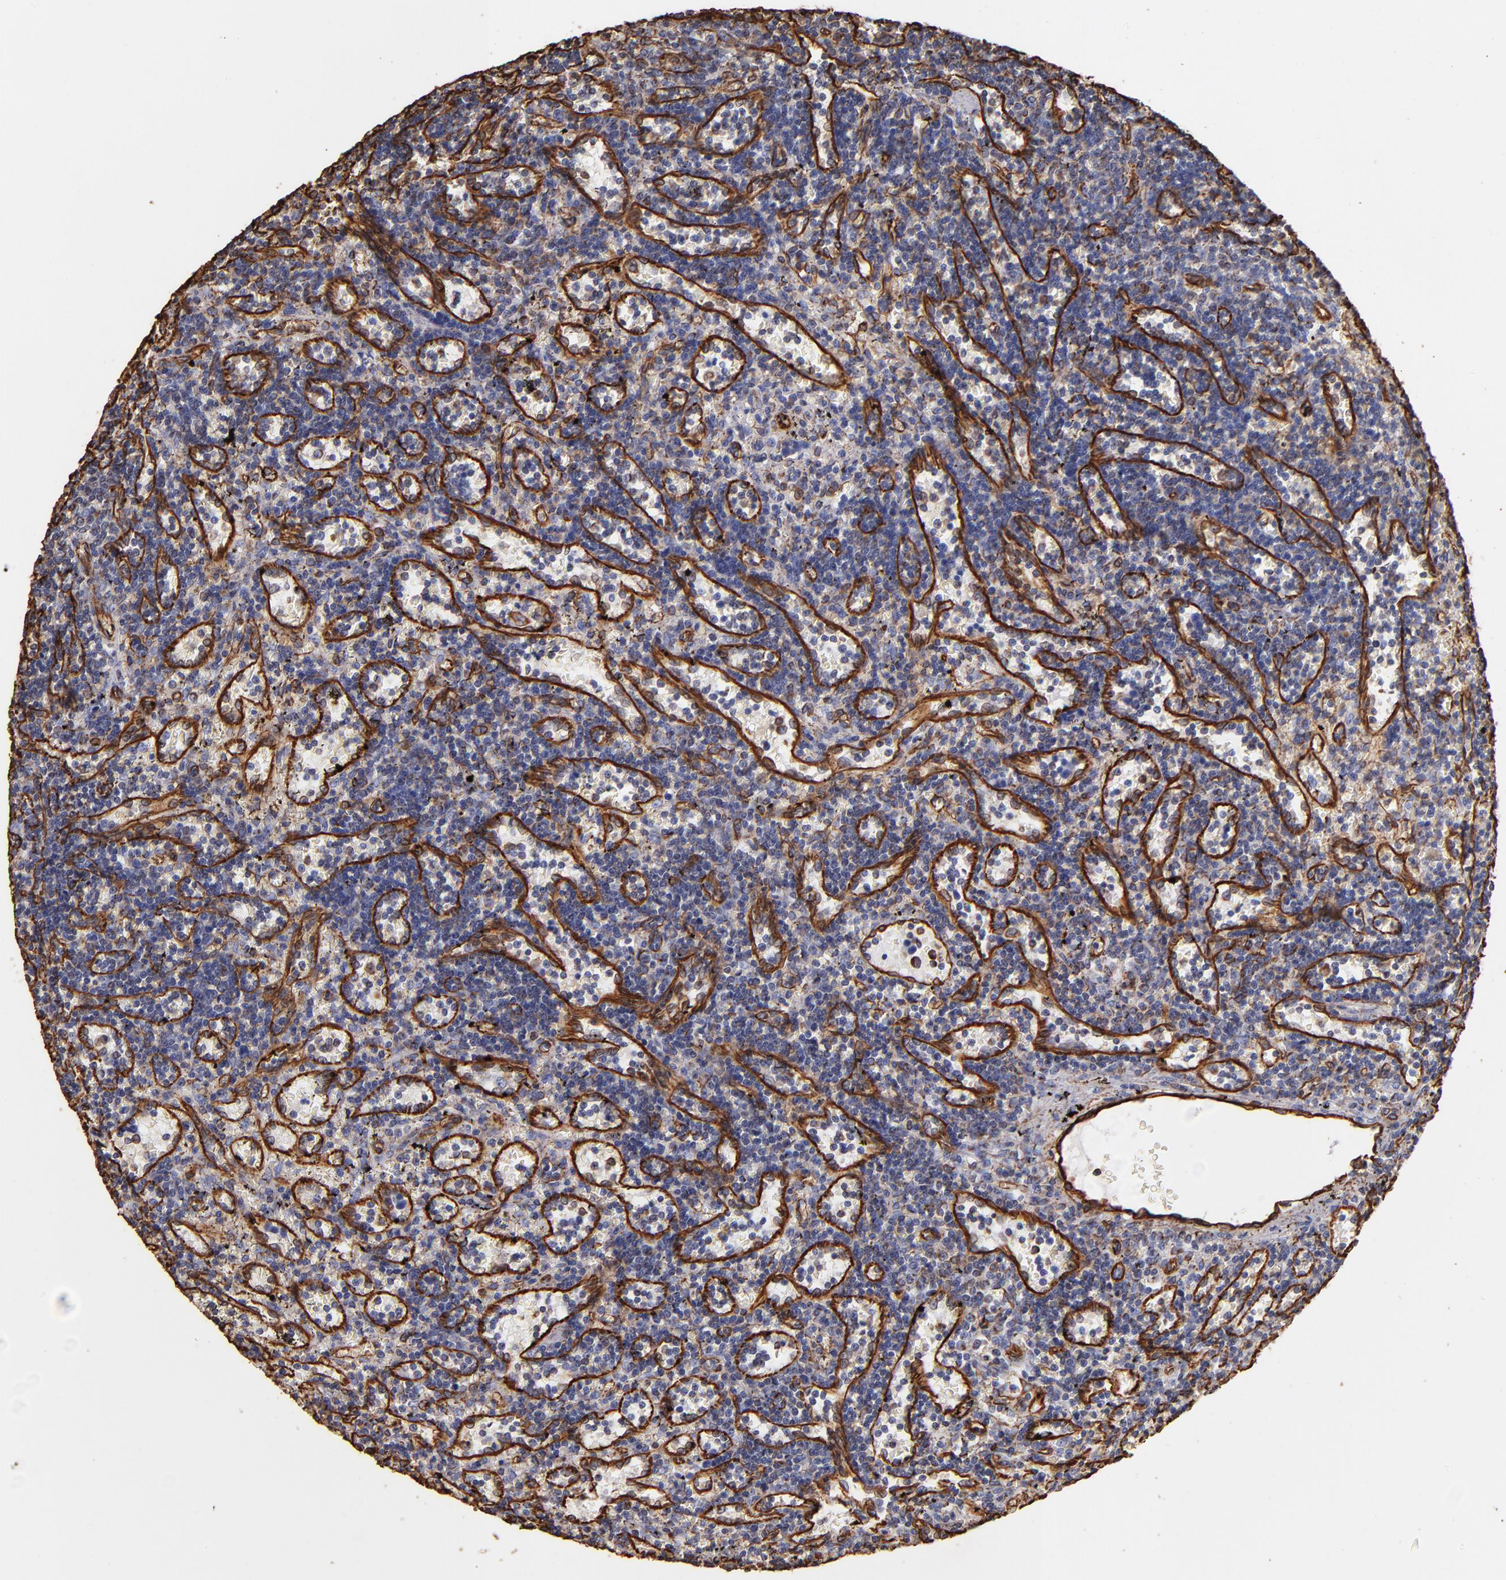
{"staining": {"intensity": "moderate", "quantity": "25%-75%", "location": "cytoplasmic/membranous"}, "tissue": "lymphoma", "cell_type": "Tumor cells", "image_type": "cancer", "snomed": [{"axis": "morphology", "description": "Malignant lymphoma, non-Hodgkin's type, Low grade"}, {"axis": "topography", "description": "Spleen"}], "caption": "Protein expression analysis of lymphoma reveals moderate cytoplasmic/membranous staining in approximately 25%-75% of tumor cells.", "gene": "VIM", "patient": {"sex": "male", "age": 60}}